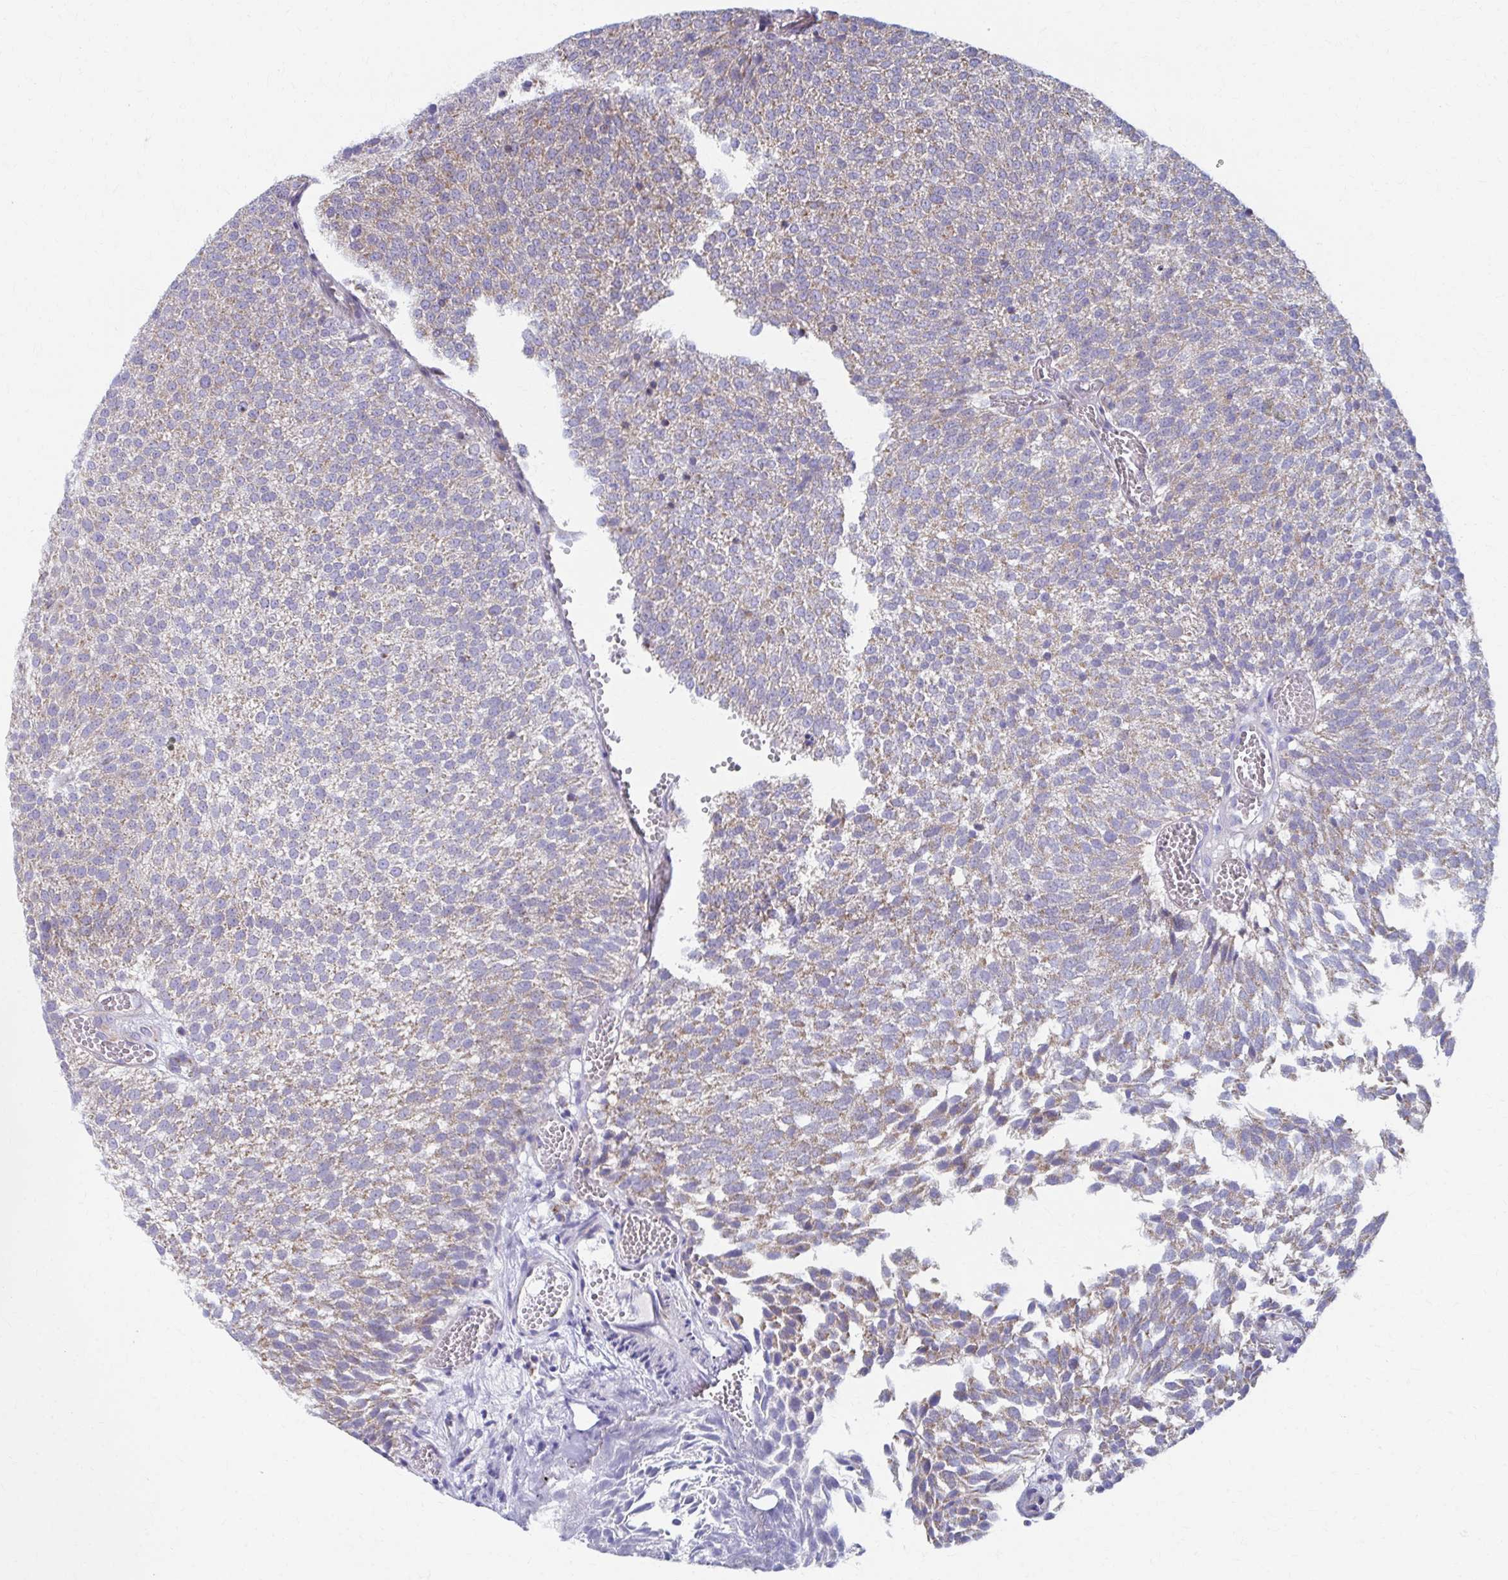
{"staining": {"intensity": "weak", "quantity": "25%-75%", "location": "cytoplasmic/membranous"}, "tissue": "urothelial cancer", "cell_type": "Tumor cells", "image_type": "cancer", "snomed": [{"axis": "morphology", "description": "Urothelial carcinoma, Low grade"}, {"axis": "topography", "description": "Urinary bladder"}], "caption": "There is low levels of weak cytoplasmic/membranous expression in tumor cells of urothelial cancer, as demonstrated by immunohistochemical staining (brown color).", "gene": "RCC1L", "patient": {"sex": "female", "age": 79}}